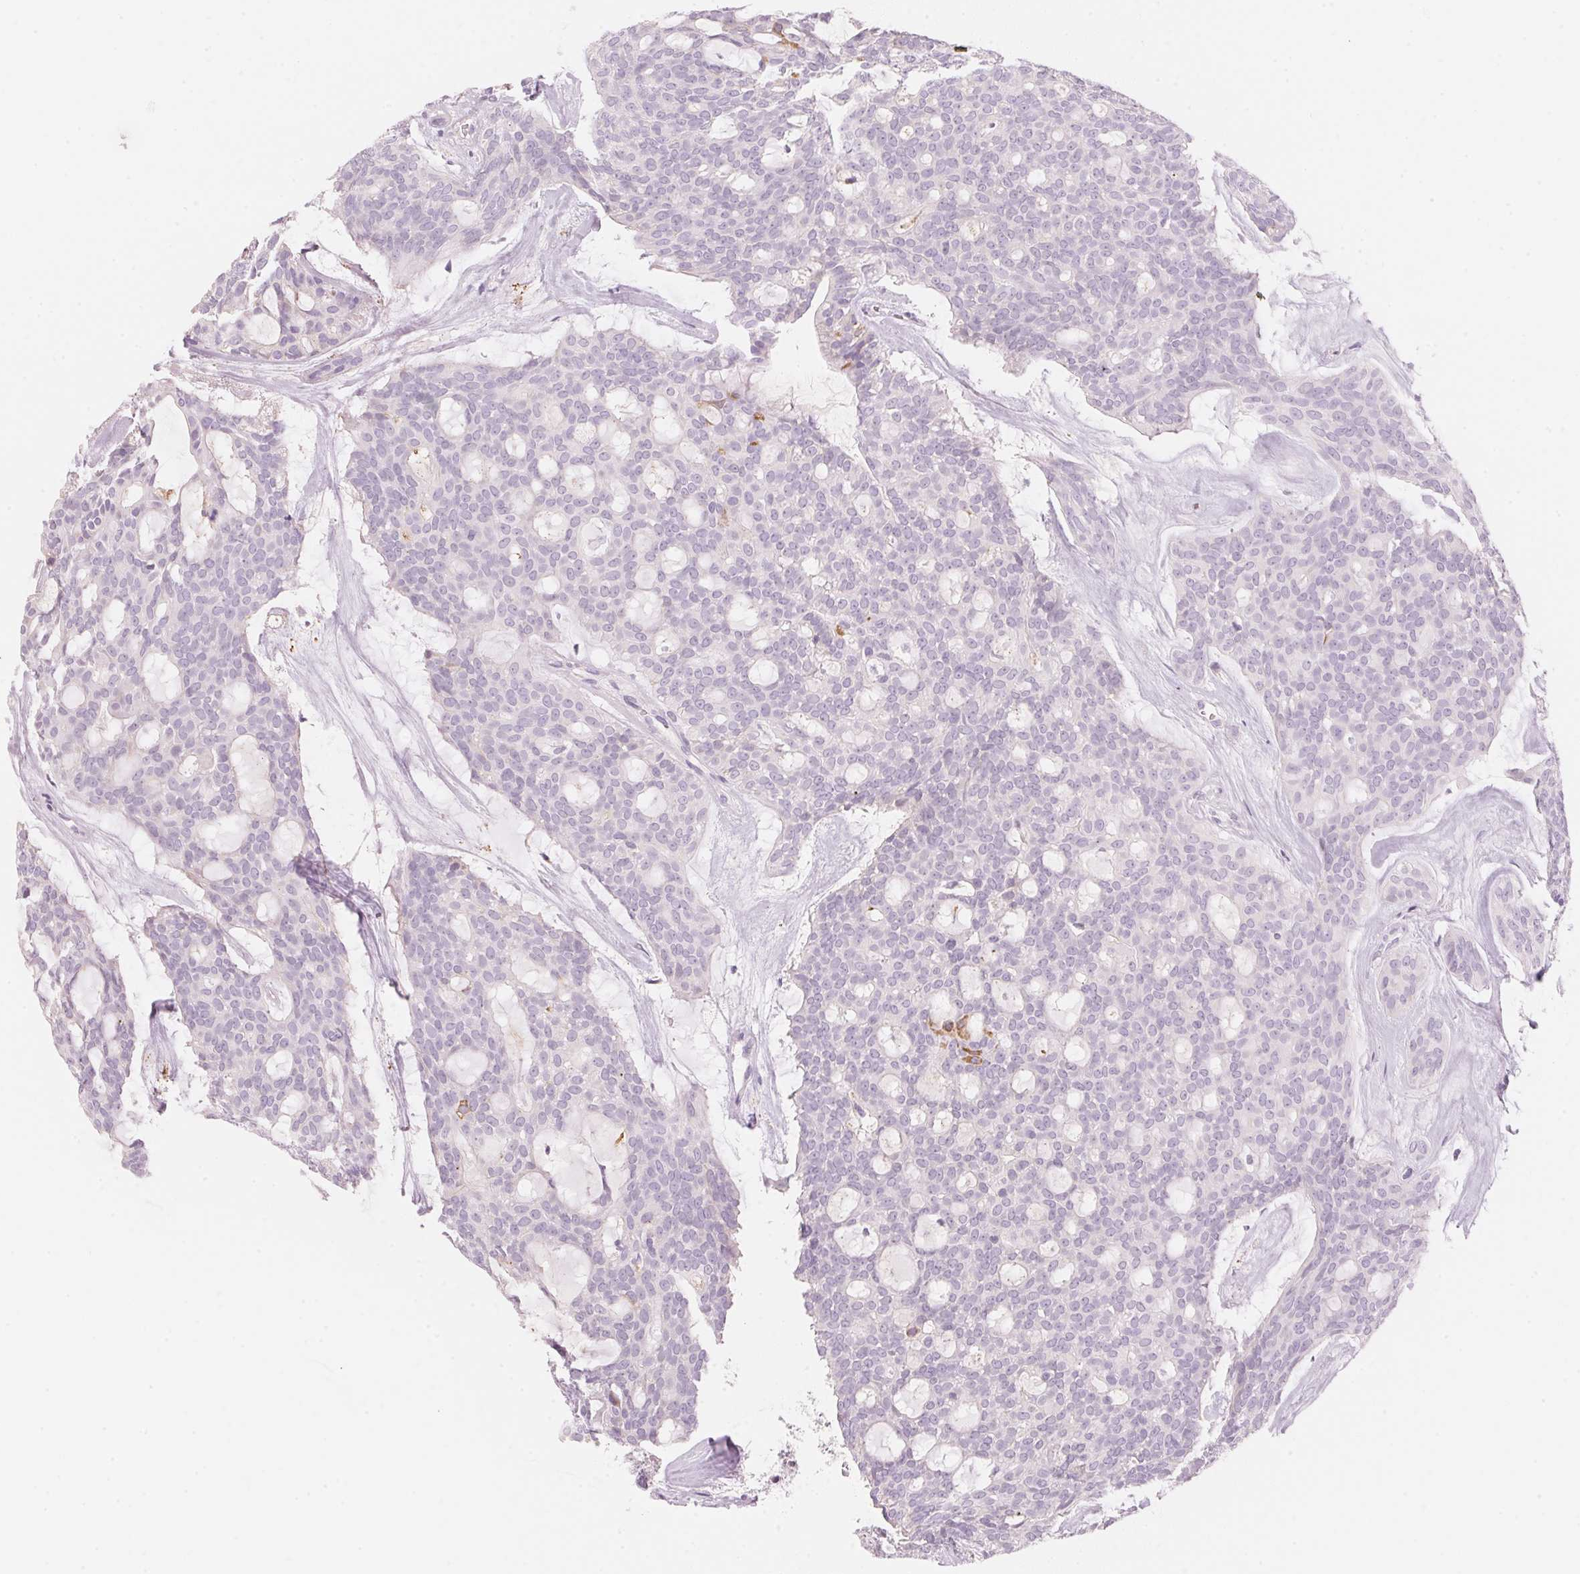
{"staining": {"intensity": "negative", "quantity": "none", "location": "none"}, "tissue": "head and neck cancer", "cell_type": "Tumor cells", "image_type": "cancer", "snomed": [{"axis": "morphology", "description": "Adenocarcinoma, NOS"}, {"axis": "topography", "description": "Head-Neck"}], "caption": "There is no significant expression in tumor cells of head and neck adenocarcinoma.", "gene": "HOXB13", "patient": {"sex": "male", "age": 66}}